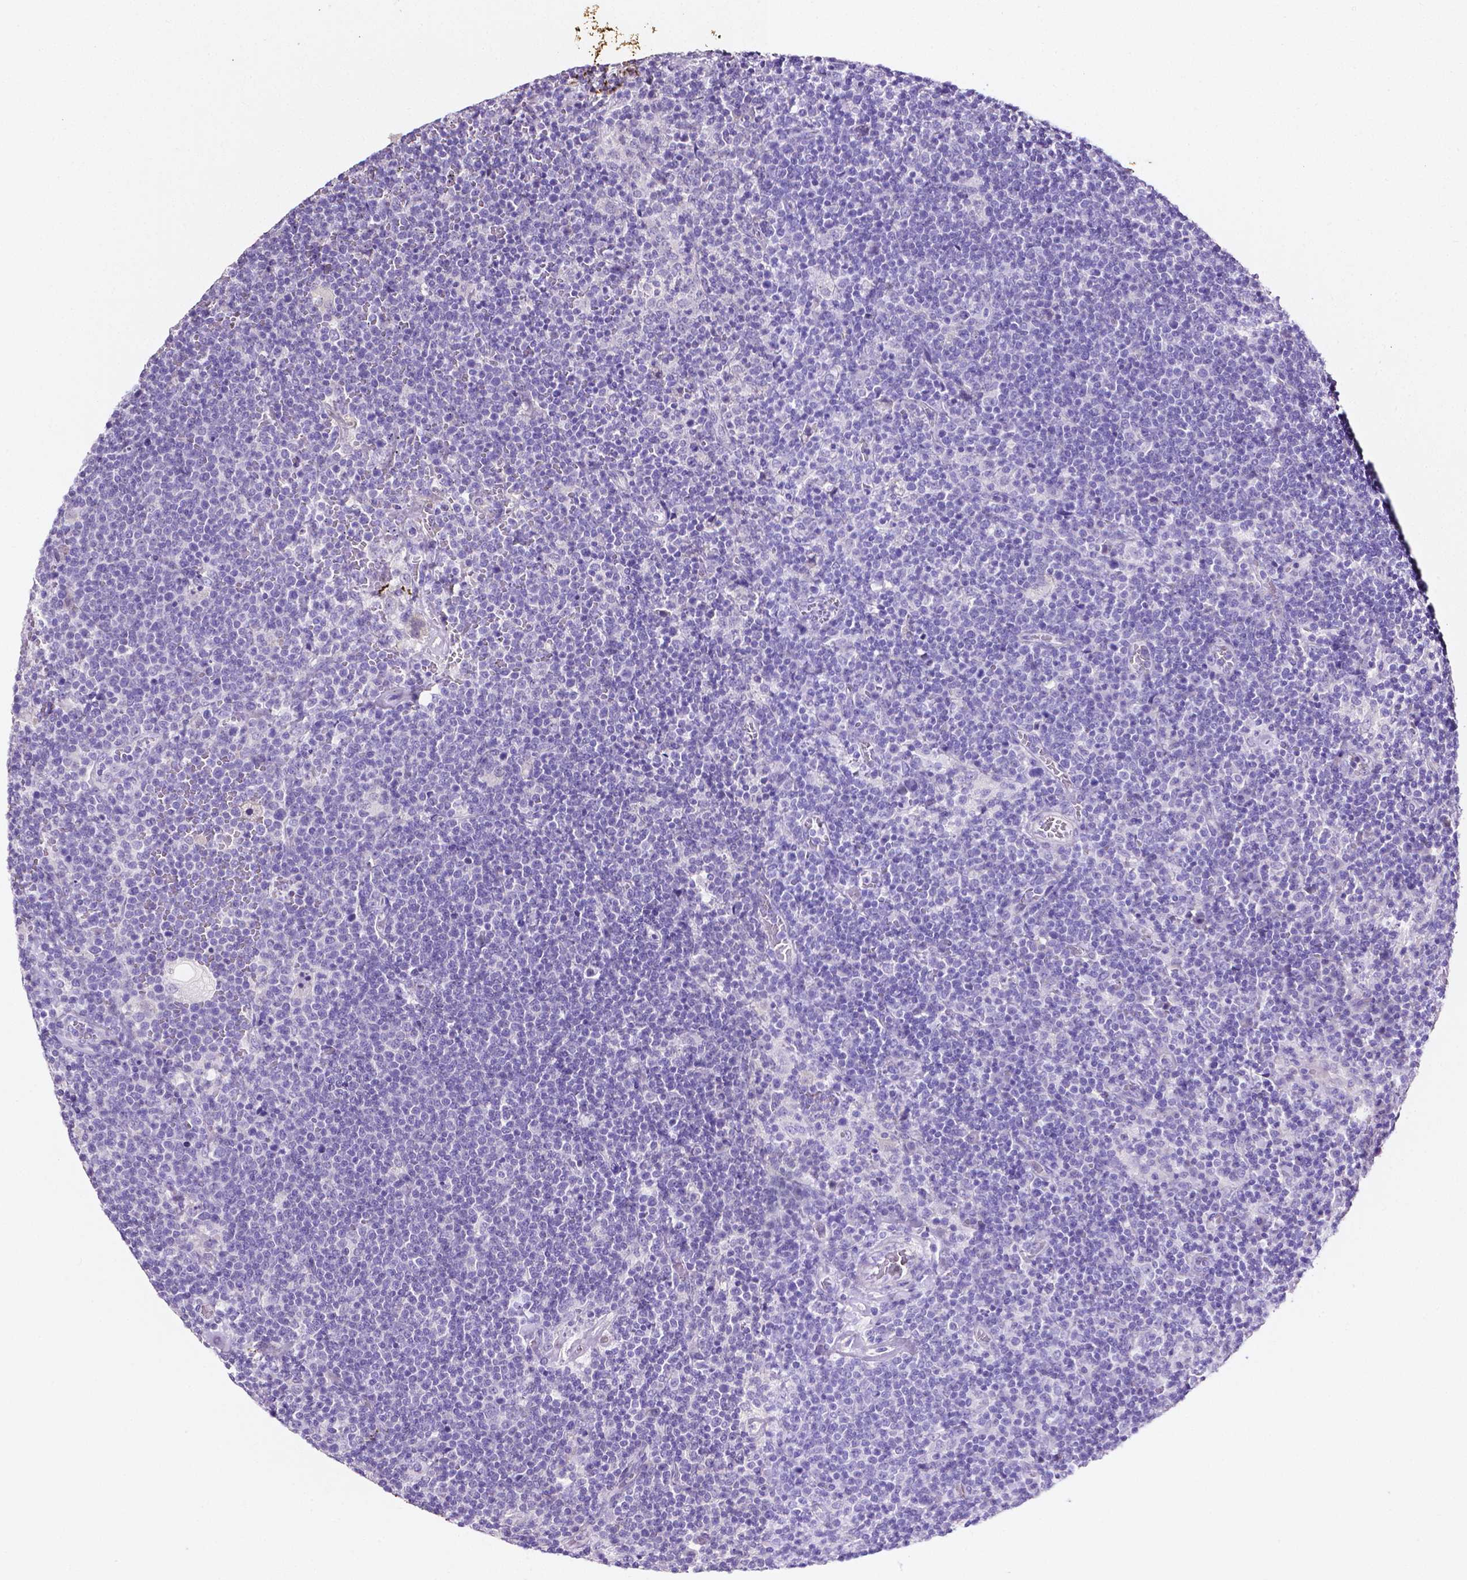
{"staining": {"intensity": "negative", "quantity": "none", "location": "none"}, "tissue": "lymphoma", "cell_type": "Tumor cells", "image_type": "cancer", "snomed": [{"axis": "morphology", "description": "Malignant lymphoma, non-Hodgkin's type, High grade"}, {"axis": "topography", "description": "Lymph node"}], "caption": "Immunohistochemical staining of lymphoma exhibits no significant expression in tumor cells.", "gene": "SLC22A2", "patient": {"sex": "male", "age": 61}}